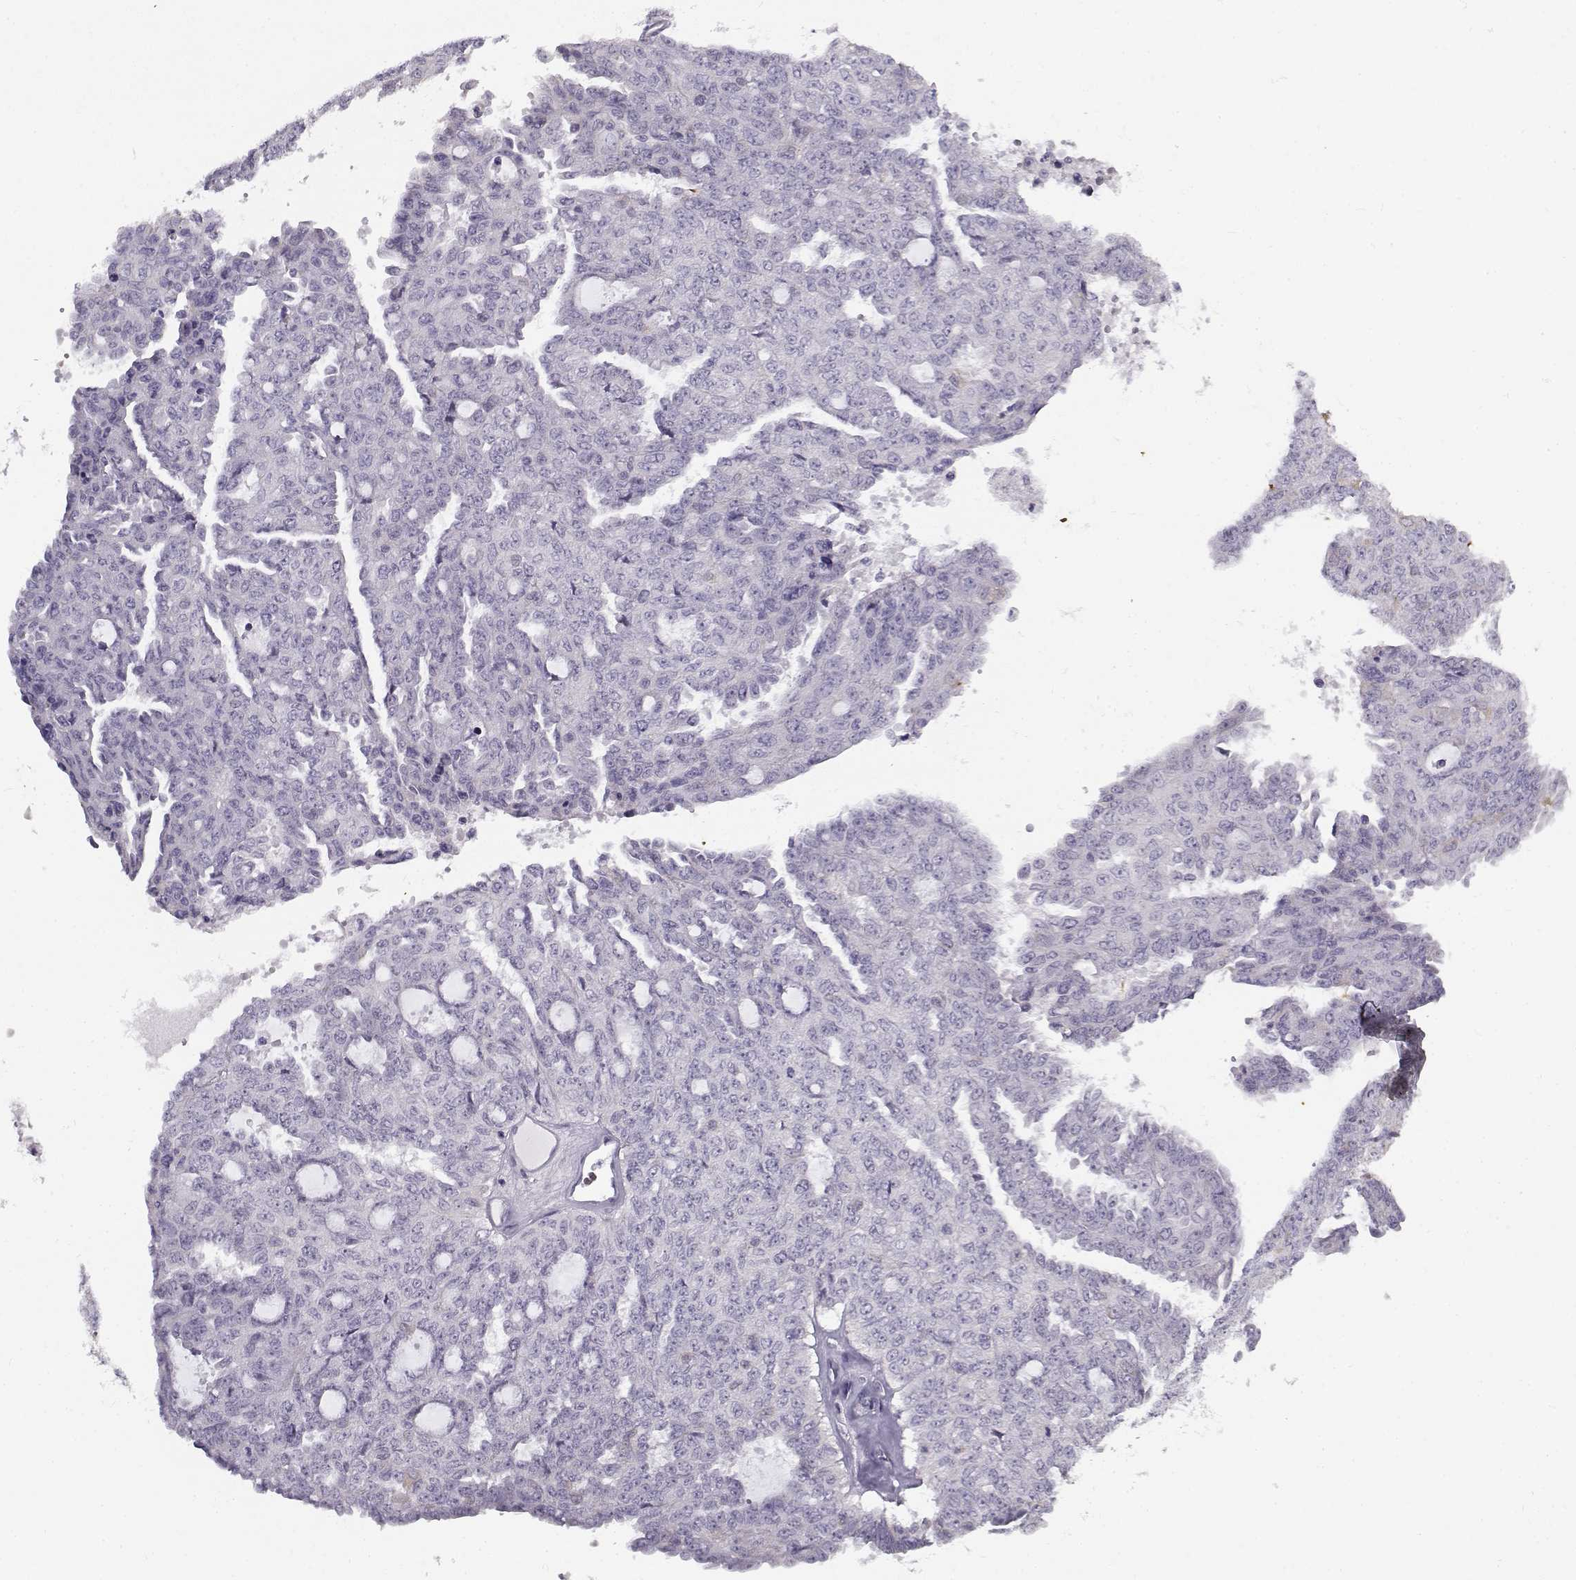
{"staining": {"intensity": "negative", "quantity": "none", "location": "none"}, "tissue": "ovarian cancer", "cell_type": "Tumor cells", "image_type": "cancer", "snomed": [{"axis": "morphology", "description": "Cystadenocarcinoma, serous, NOS"}, {"axis": "topography", "description": "Ovary"}], "caption": "The IHC micrograph has no significant positivity in tumor cells of ovarian cancer (serous cystadenocarcinoma) tissue.", "gene": "TEX55", "patient": {"sex": "female", "age": 71}}